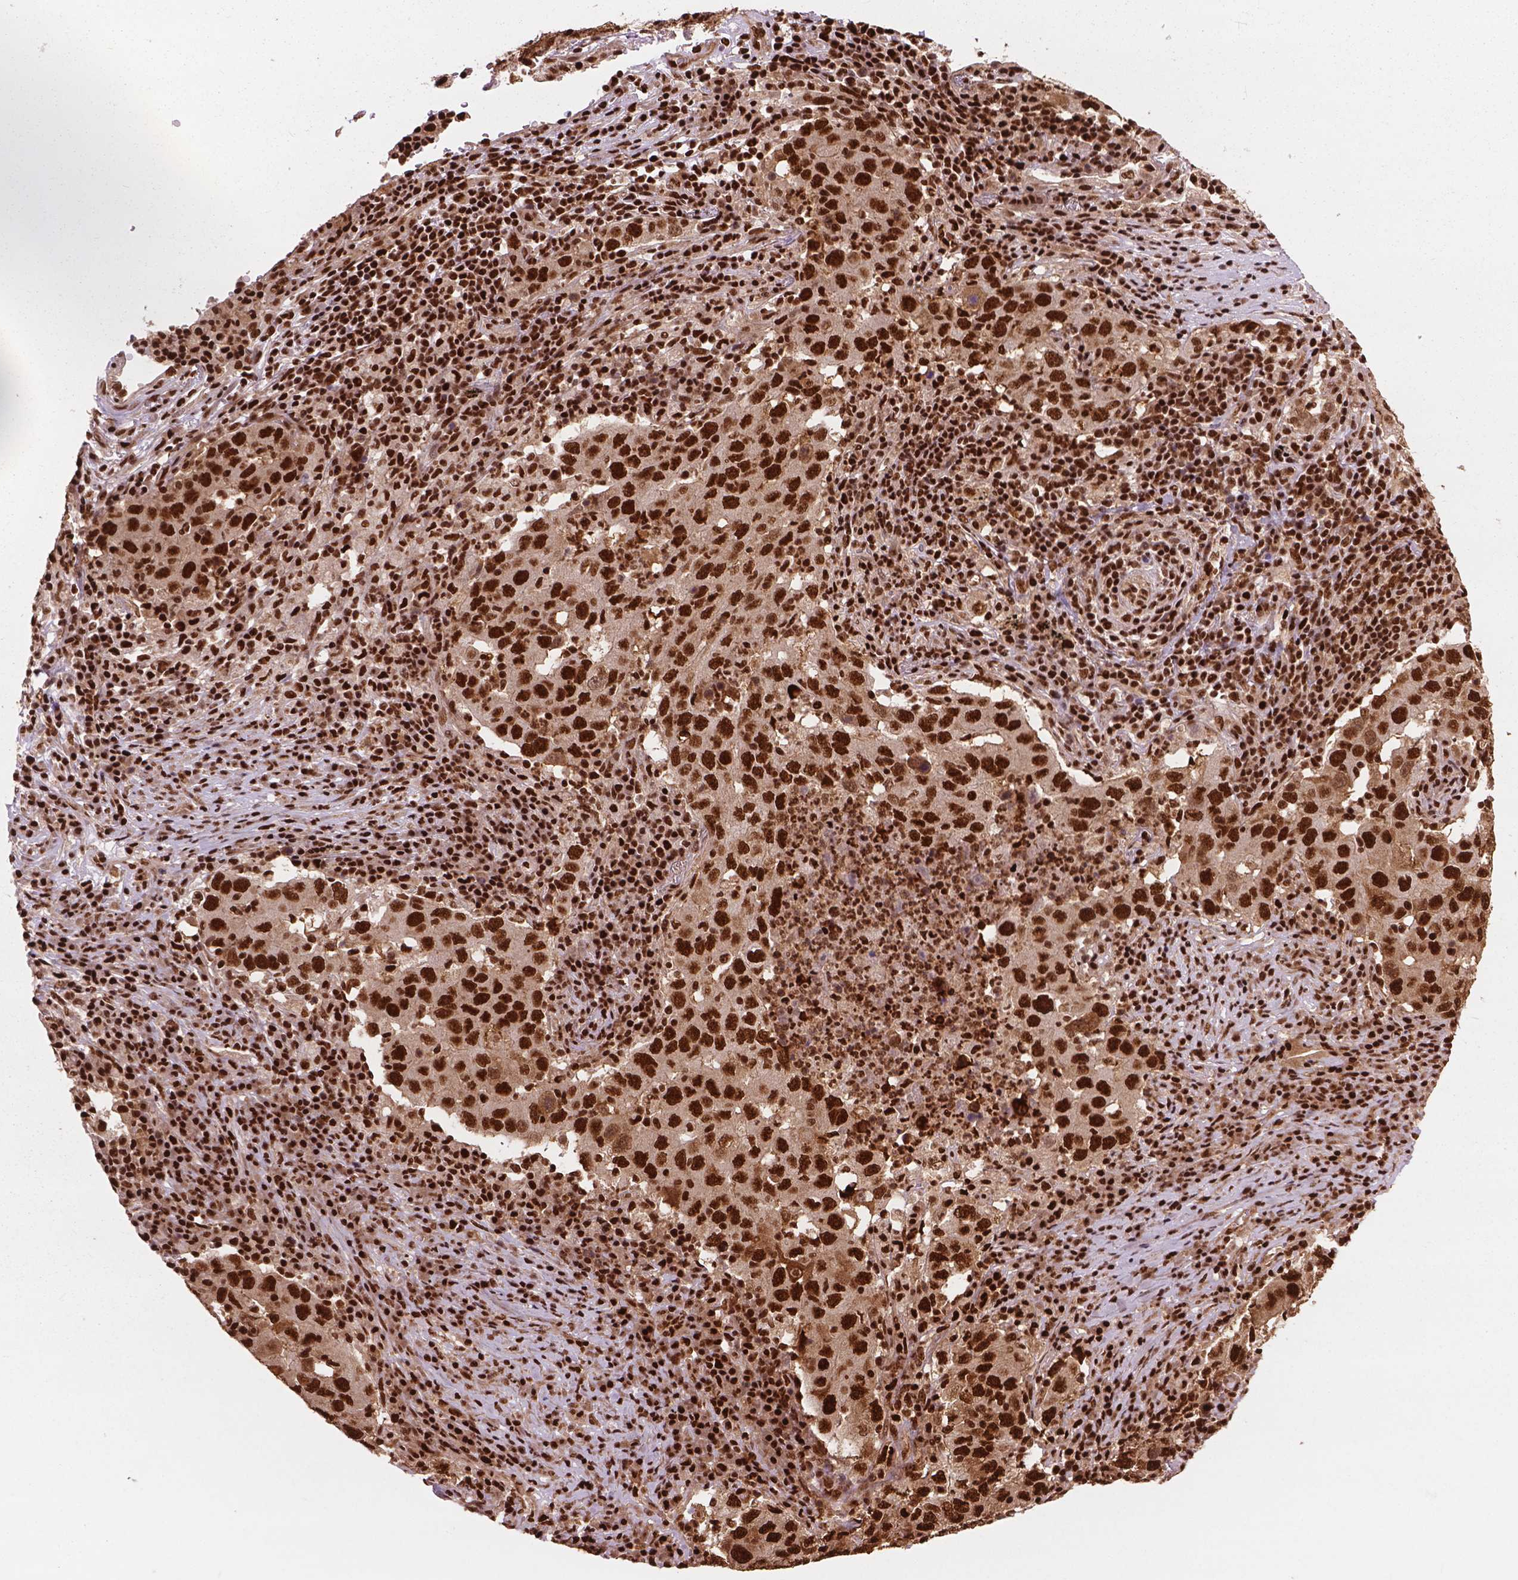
{"staining": {"intensity": "strong", "quantity": ">75%", "location": "cytoplasmic/membranous,nuclear"}, "tissue": "lung cancer", "cell_type": "Tumor cells", "image_type": "cancer", "snomed": [{"axis": "morphology", "description": "Adenocarcinoma, NOS"}, {"axis": "topography", "description": "Lung"}], "caption": "A high-resolution histopathology image shows IHC staining of lung adenocarcinoma, which shows strong cytoplasmic/membranous and nuclear staining in about >75% of tumor cells.", "gene": "ANP32B", "patient": {"sex": "male", "age": 73}}